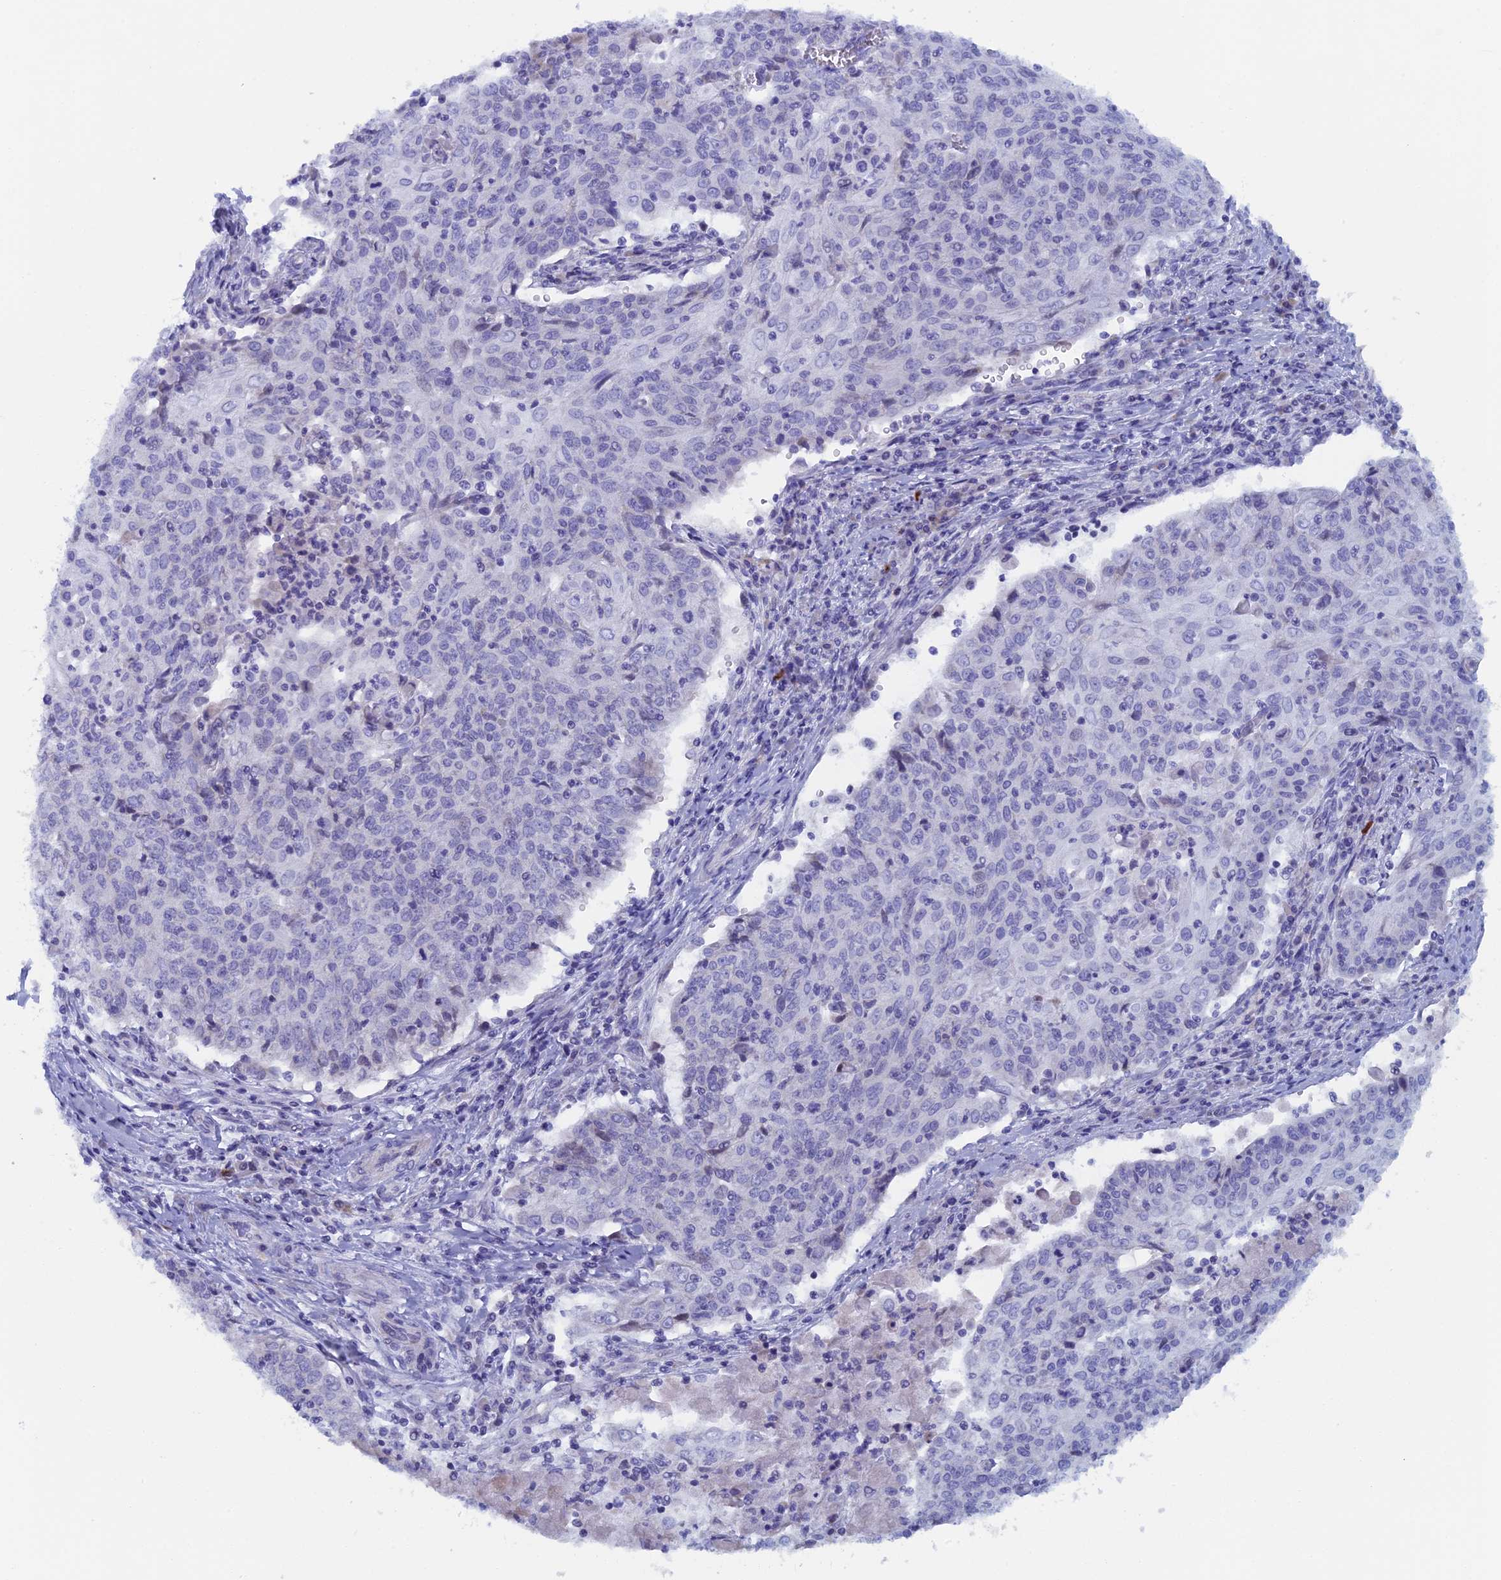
{"staining": {"intensity": "negative", "quantity": "none", "location": "none"}, "tissue": "cervical cancer", "cell_type": "Tumor cells", "image_type": "cancer", "snomed": [{"axis": "morphology", "description": "Squamous cell carcinoma, NOS"}, {"axis": "topography", "description": "Cervix"}], "caption": "Micrograph shows no protein positivity in tumor cells of cervical cancer tissue.", "gene": "NIBAN3", "patient": {"sex": "female", "age": 48}}